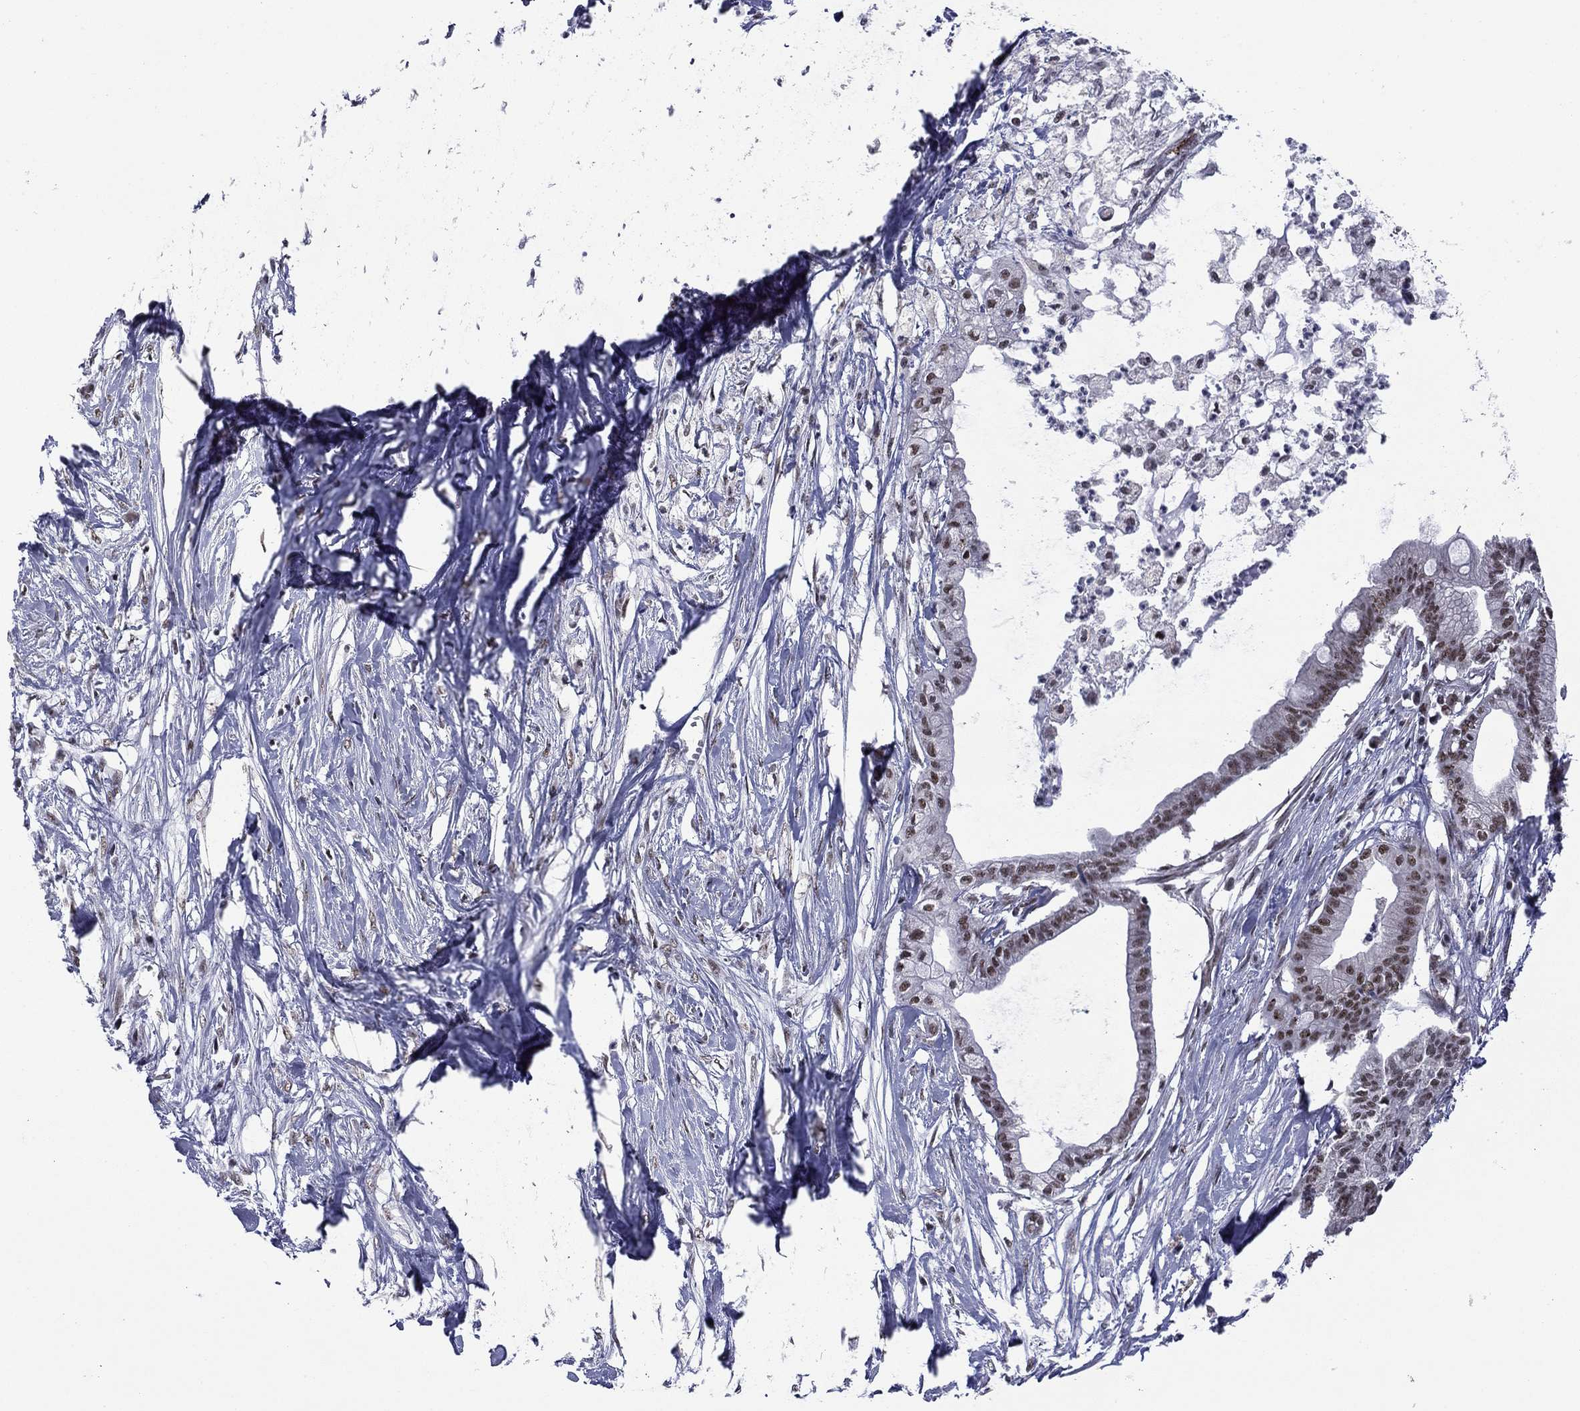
{"staining": {"intensity": "moderate", "quantity": ">75%", "location": "nuclear"}, "tissue": "pancreatic cancer", "cell_type": "Tumor cells", "image_type": "cancer", "snomed": [{"axis": "morphology", "description": "Normal tissue, NOS"}, {"axis": "morphology", "description": "Adenocarcinoma, NOS"}, {"axis": "topography", "description": "Pancreas"}], "caption": "The image shows immunohistochemical staining of adenocarcinoma (pancreatic). There is moderate nuclear staining is identified in approximately >75% of tumor cells.", "gene": "ETV5", "patient": {"sex": "female", "age": 58}}